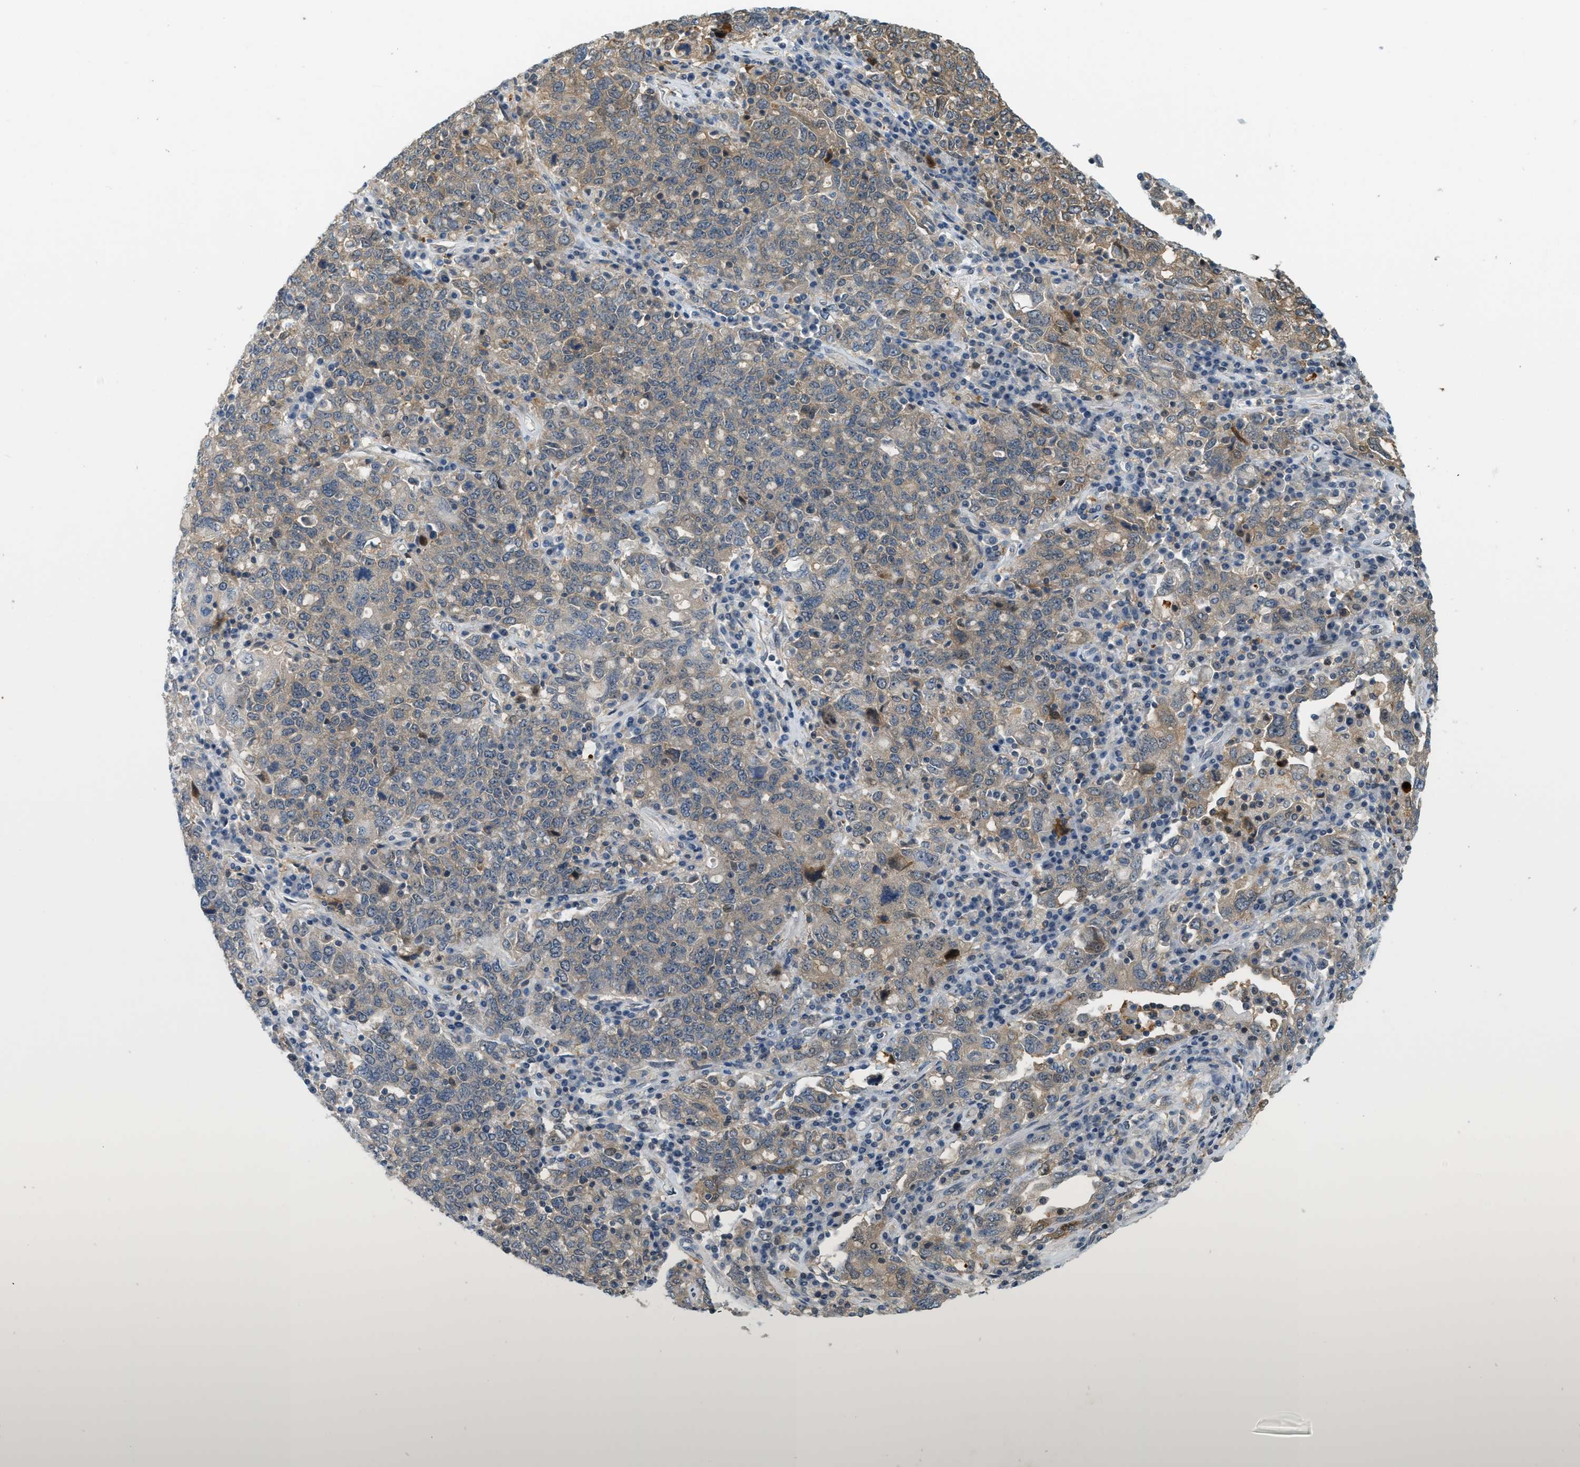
{"staining": {"intensity": "weak", "quantity": ">75%", "location": "cytoplasmic/membranous"}, "tissue": "ovarian cancer", "cell_type": "Tumor cells", "image_type": "cancer", "snomed": [{"axis": "morphology", "description": "Carcinoma, endometroid"}, {"axis": "topography", "description": "Ovary"}], "caption": "This micrograph demonstrates endometroid carcinoma (ovarian) stained with immunohistochemistry (IHC) to label a protein in brown. The cytoplasmic/membranous of tumor cells show weak positivity for the protein. Nuclei are counter-stained blue.", "gene": "PDCL3", "patient": {"sex": "female", "age": 62}}